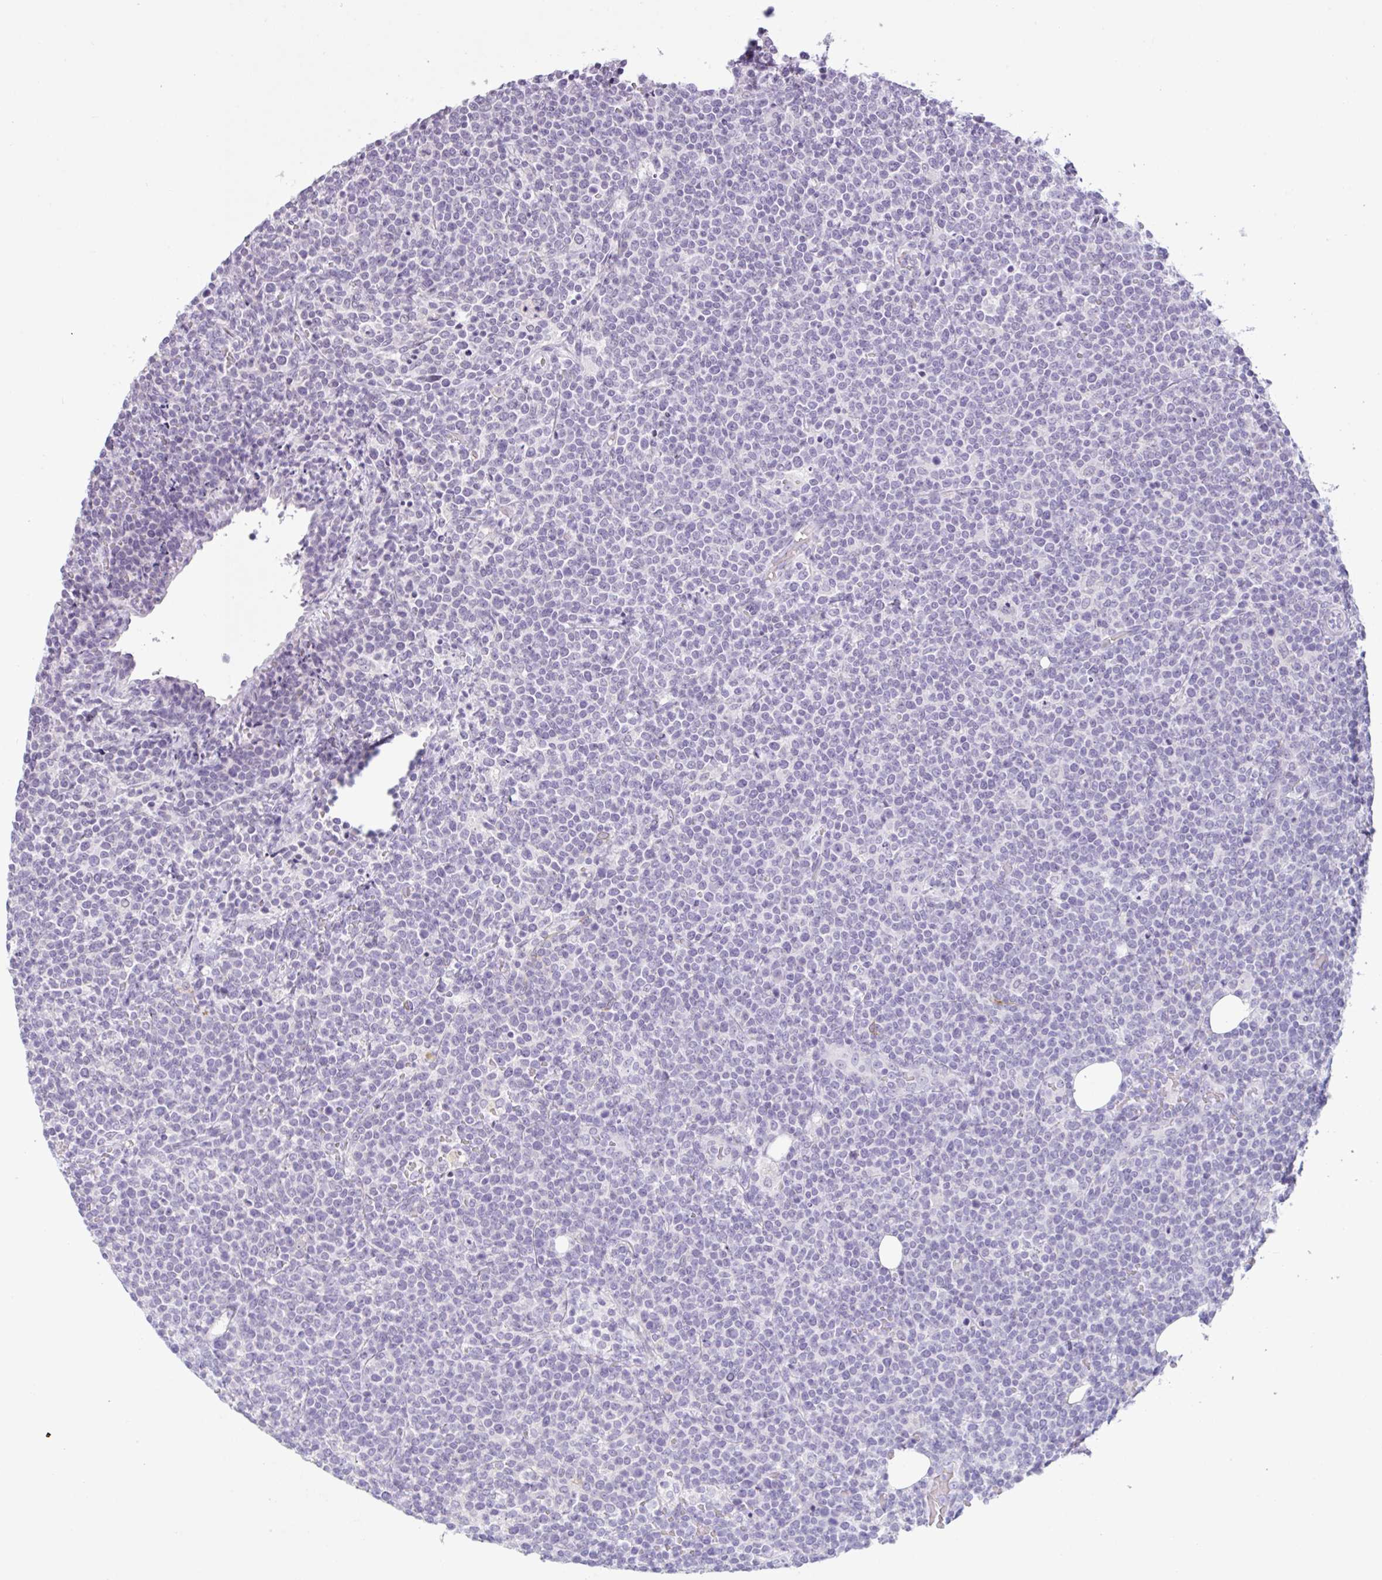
{"staining": {"intensity": "negative", "quantity": "none", "location": "none"}, "tissue": "lymphoma", "cell_type": "Tumor cells", "image_type": "cancer", "snomed": [{"axis": "morphology", "description": "Malignant lymphoma, non-Hodgkin's type, High grade"}, {"axis": "topography", "description": "Lymph node"}], "caption": "DAB immunohistochemical staining of human lymphoma displays no significant expression in tumor cells.", "gene": "CTSE", "patient": {"sex": "male", "age": 61}}